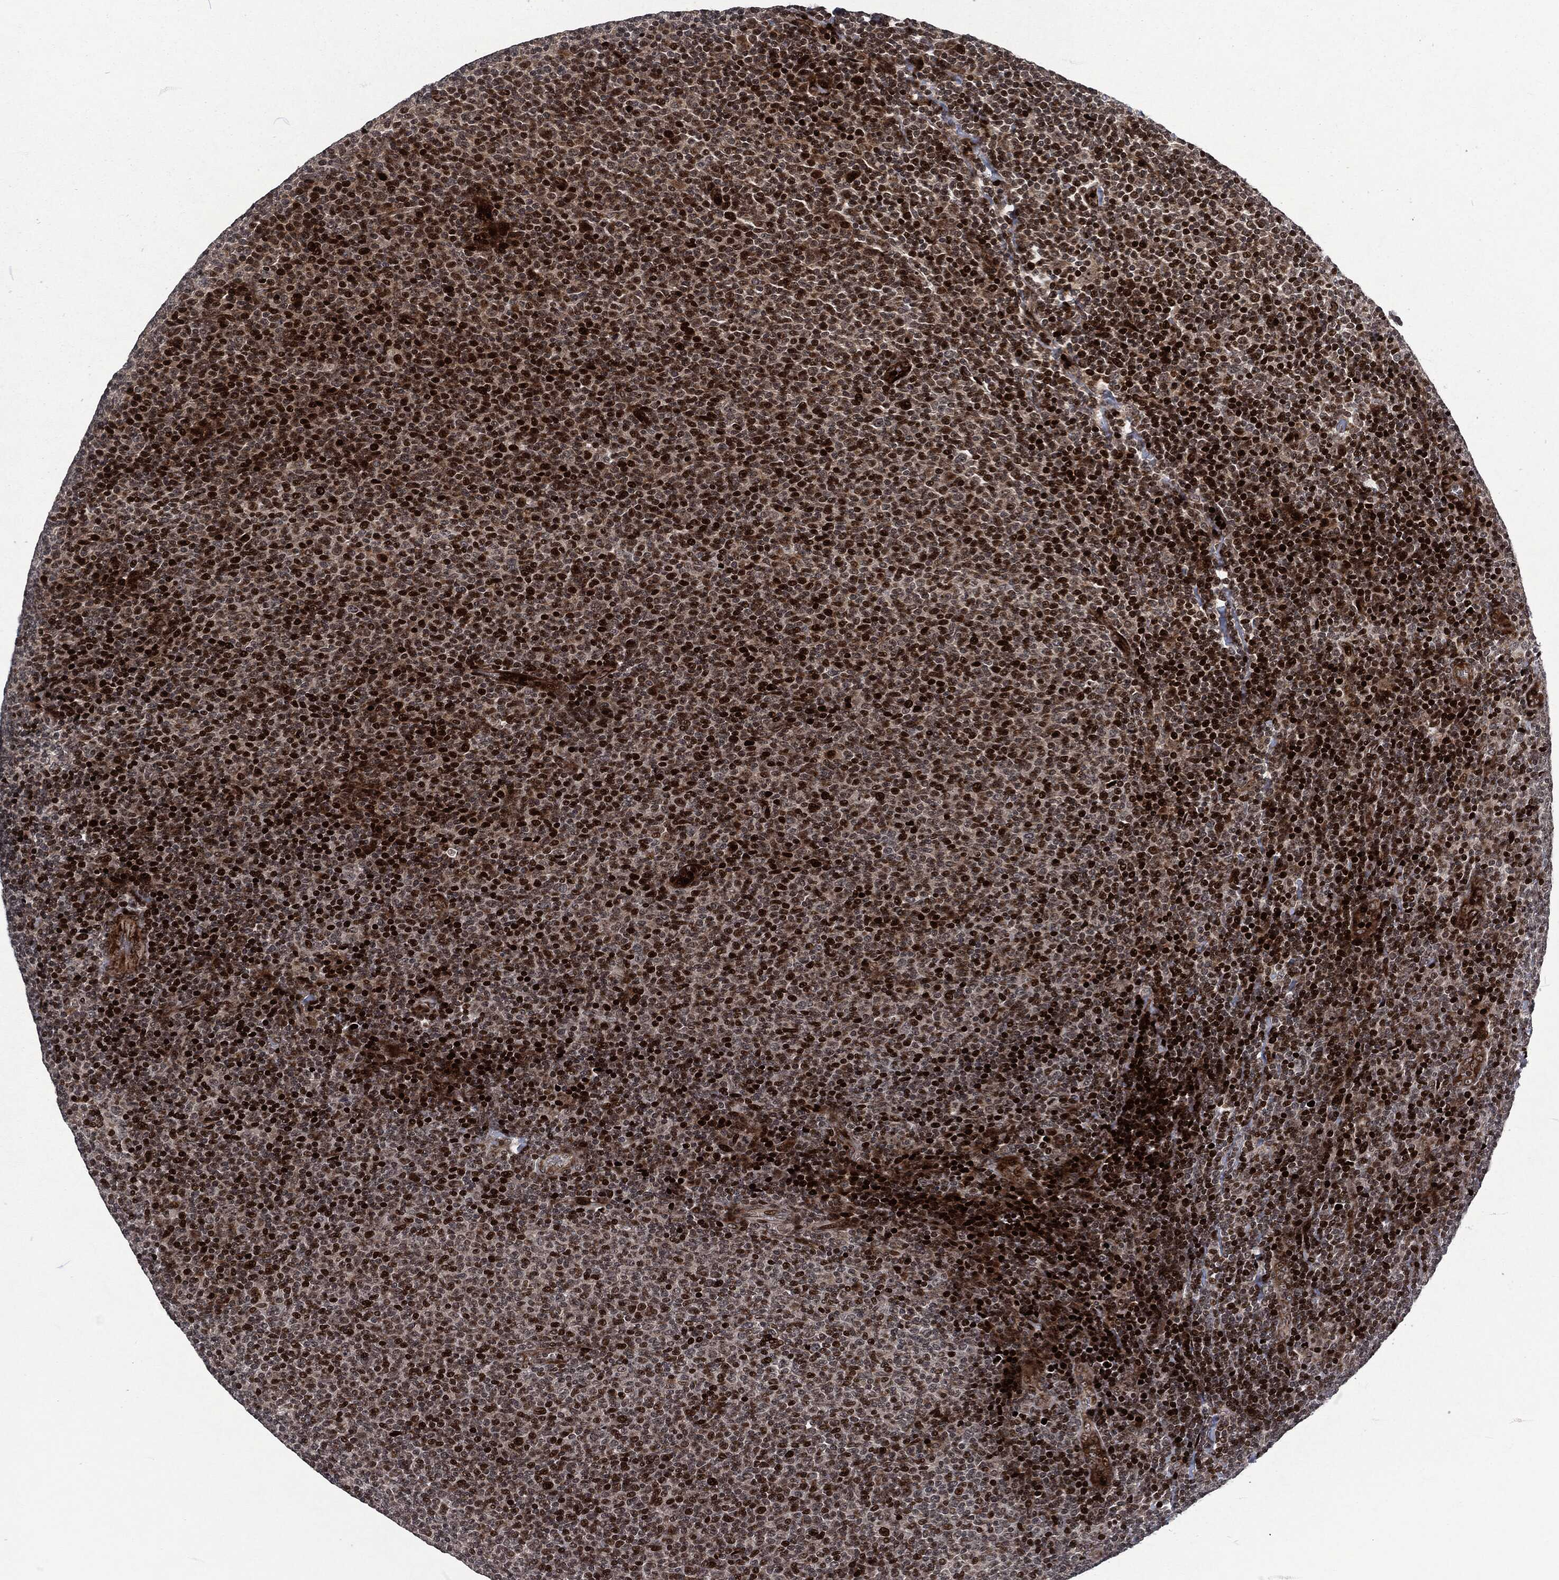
{"staining": {"intensity": "strong", "quantity": "25%-75%", "location": "nuclear"}, "tissue": "lymphoma", "cell_type": "Tumor cells", "image_type": "cancer", "snomed": [{"axis": "morphology", "description": "Malignant lymphoma, non-Hodgkin's type, Low grade"}, {"axis": "topography", "description": "Lymph node"}], "caption": "Human low-grade malignant lymphoma, non-Hodgkin's type stained for a protein (brown) shows strong nuclear positive staining in about 25%-75% of tumor cells.", "gene": "EGFR", "patient": {"sex": "male", "age": 52}}